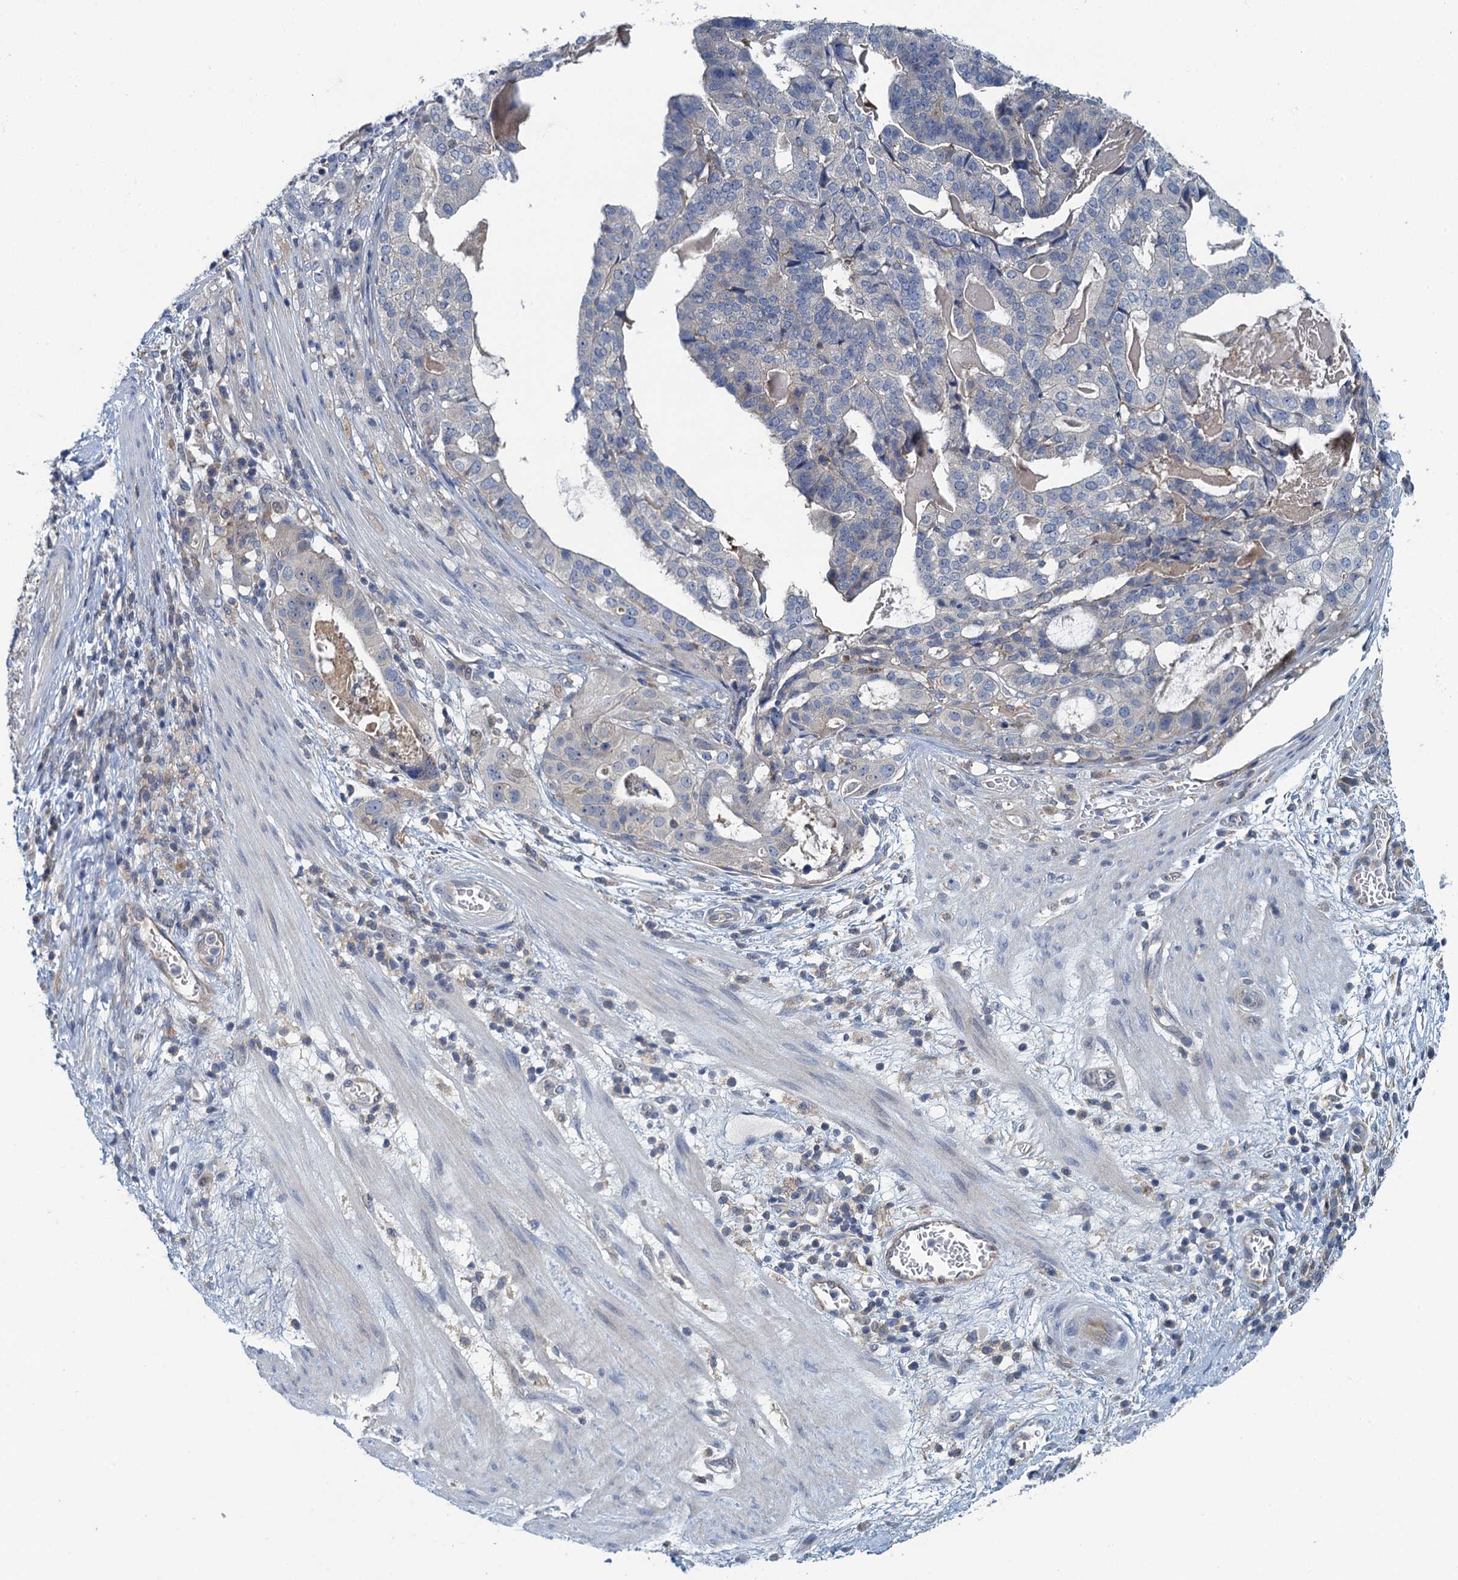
{"staining": {"intensity": "negative", "quantity": "none", "location": "none"}, "tissue": "stomach cancer", "cell_type": "Tumor cells", "image_type": "cancer", "snomed": [{"axis": "morphology", "description": "Adenocarcinoma, NOS"}, {"axis": "topography", "description": "Stomach"}], "caption": "High power microscopy micrograph of an immunohistochemistry photomicrograph of stomach cancer (adenocarcinoma), revealing no significant positivity in tumor cells.", "gene": "NCKAP1L", "patient": {"sex": "male", "age": 48}}